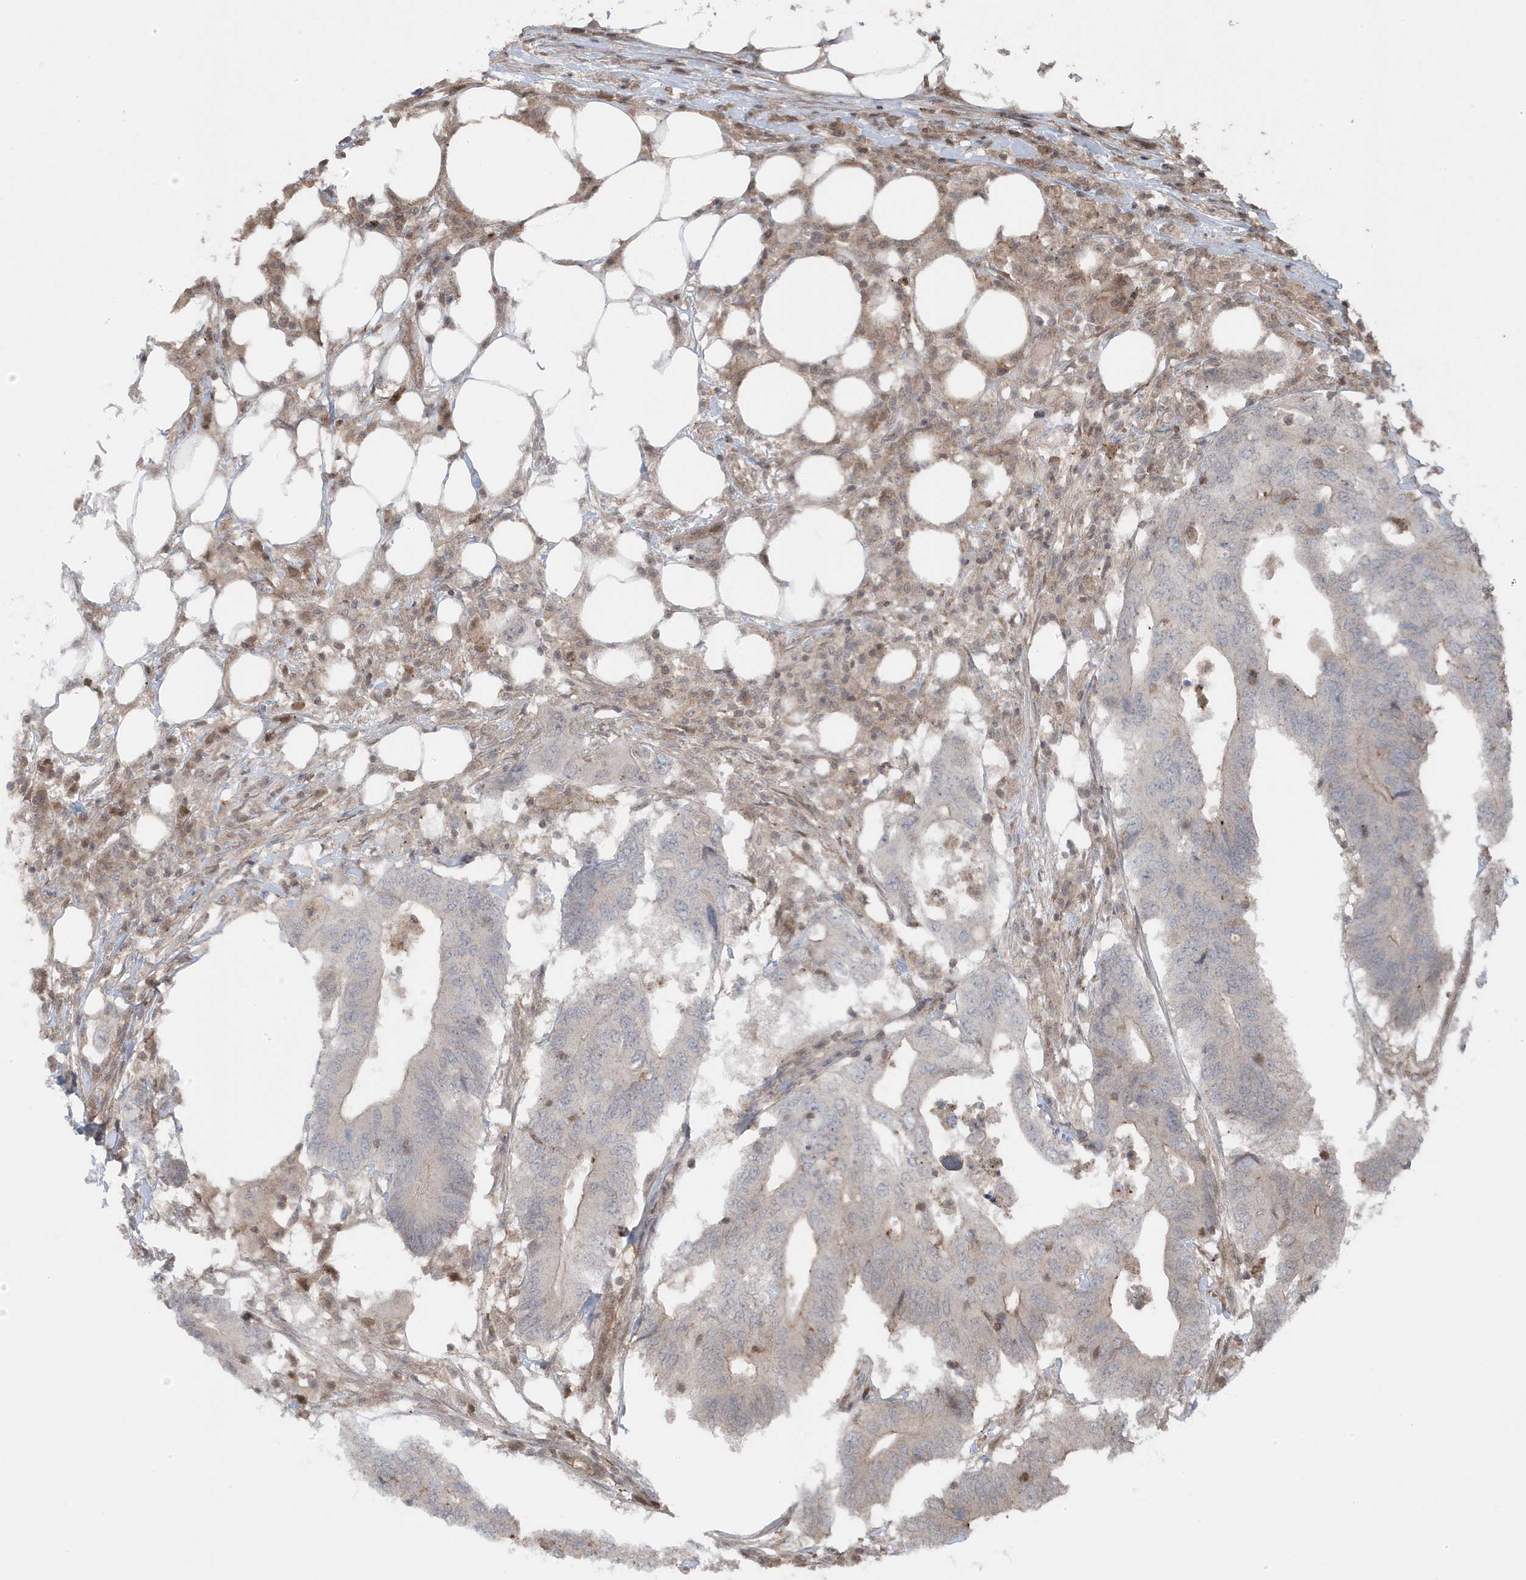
{"staining": {"intensity": "negative", "quantity": "none", "location": "none"}, "tissue": "colorectal cancer", "cell_type": "Tumor cells", "image_type": "cancer", "snomed": [{"axis": "morphology", "description": "Adenocarcinoma, NOS"}, {"axis": "topography", "description": "Colon"}], "caption": "Colorectal cancer was stained to show a protein in brown. There is no significant staining in tumor cells. (DAB (3,3'-diaminobenzidine) immunohistochemistry (IHC), high magnification).", "gene": "MAPK1IP1L", "patient": {"sex": "male", "age": 71}}